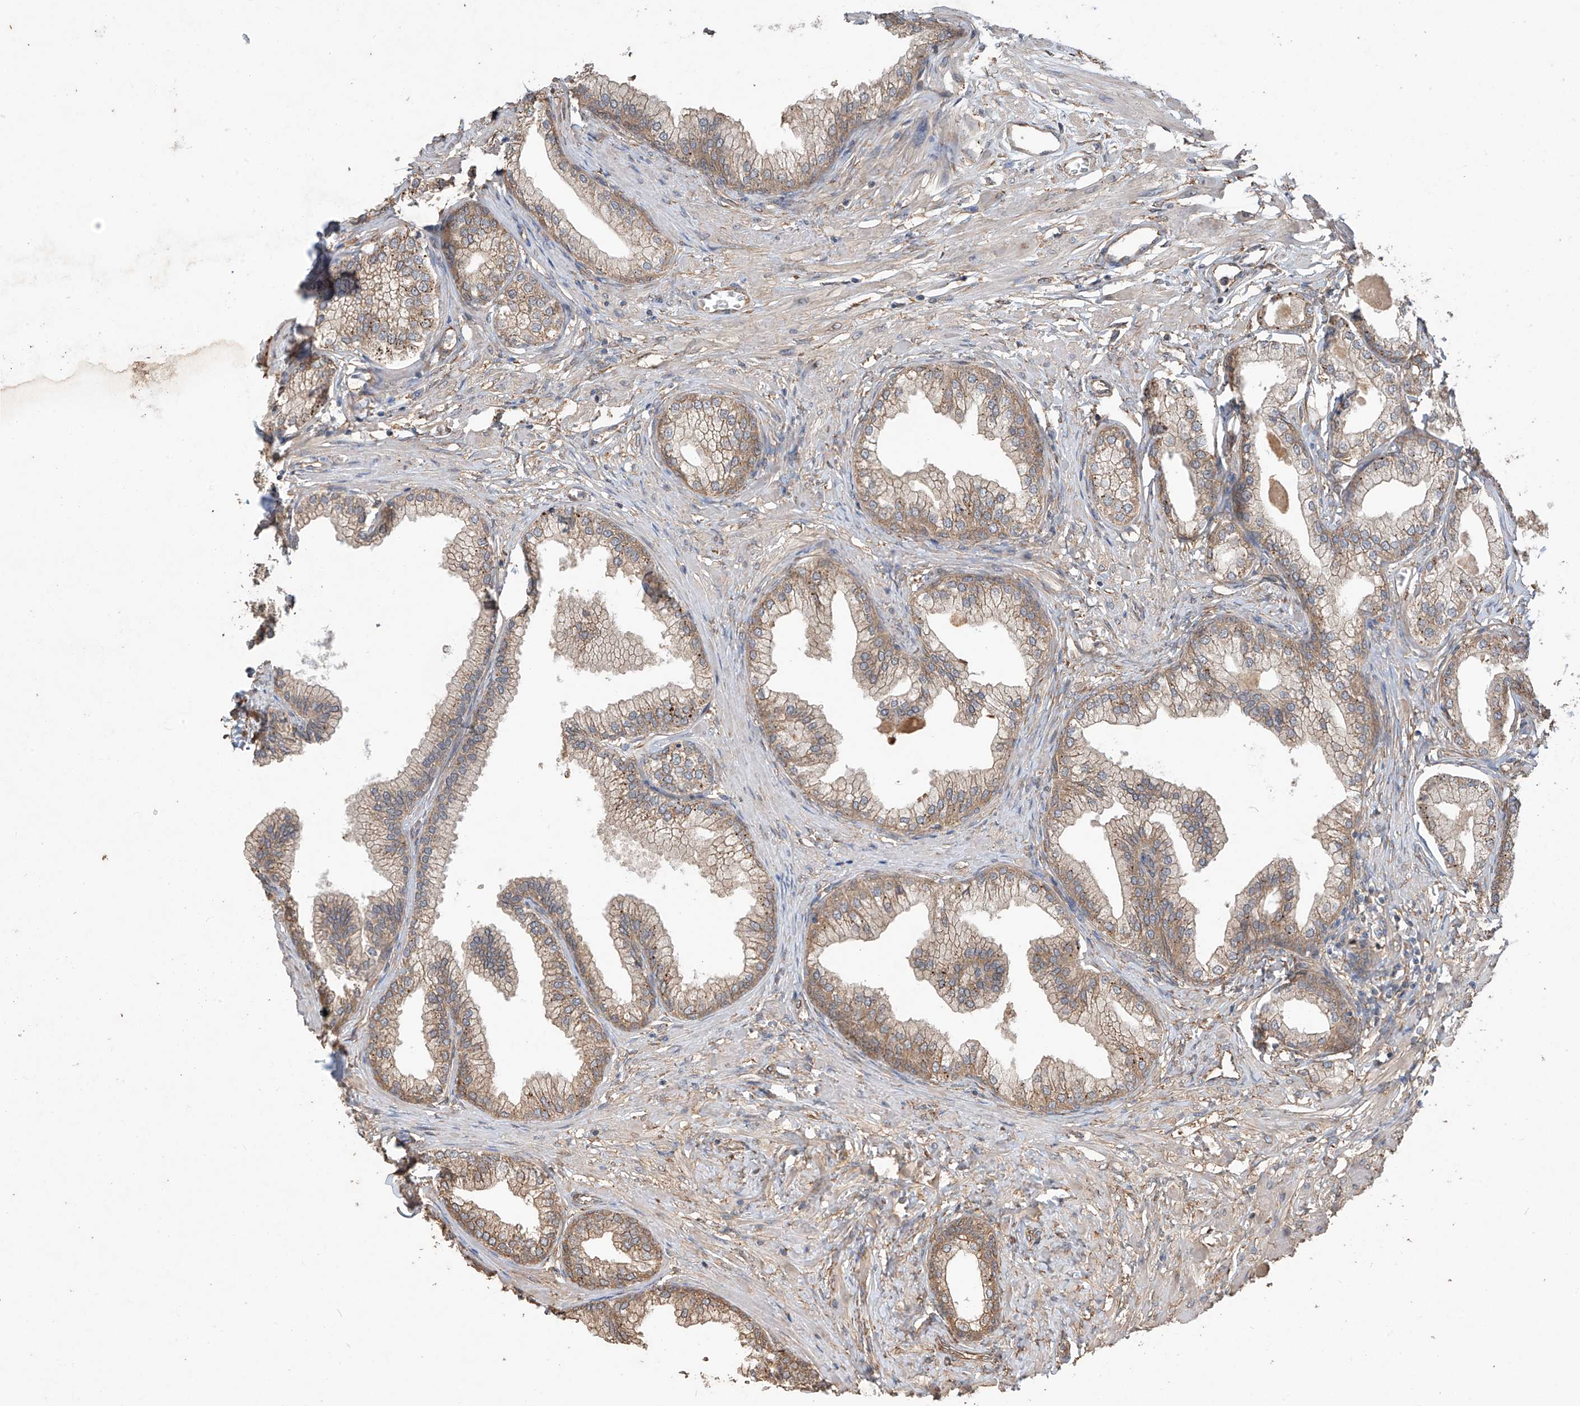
{"staining": {"intensity": "moderate", "quantity": "25%-75%", "location": "cytoplasmic/membranous"}, "tissue": "prostate", "cell_type": "Glandular cells", "image_type": "normal", "snomed": [{"axis": "morphology", "description": "Normal tissue, NOS"}, {"axis": "morphology", "description": "Urothelial carcinoma, Low grade"}, {"axis": "topography", "description": "Urinary bladder"}, {"axis": "topography", "description": "Prostate"}], "caption": "This is a photomicrograph of IHC staining of benign prostate, which shows moderate expression in the cytoplasmic/membranous of glandular cells.", "gene": "AGBL5", "patient": {"sex": "male", "age": 60}}